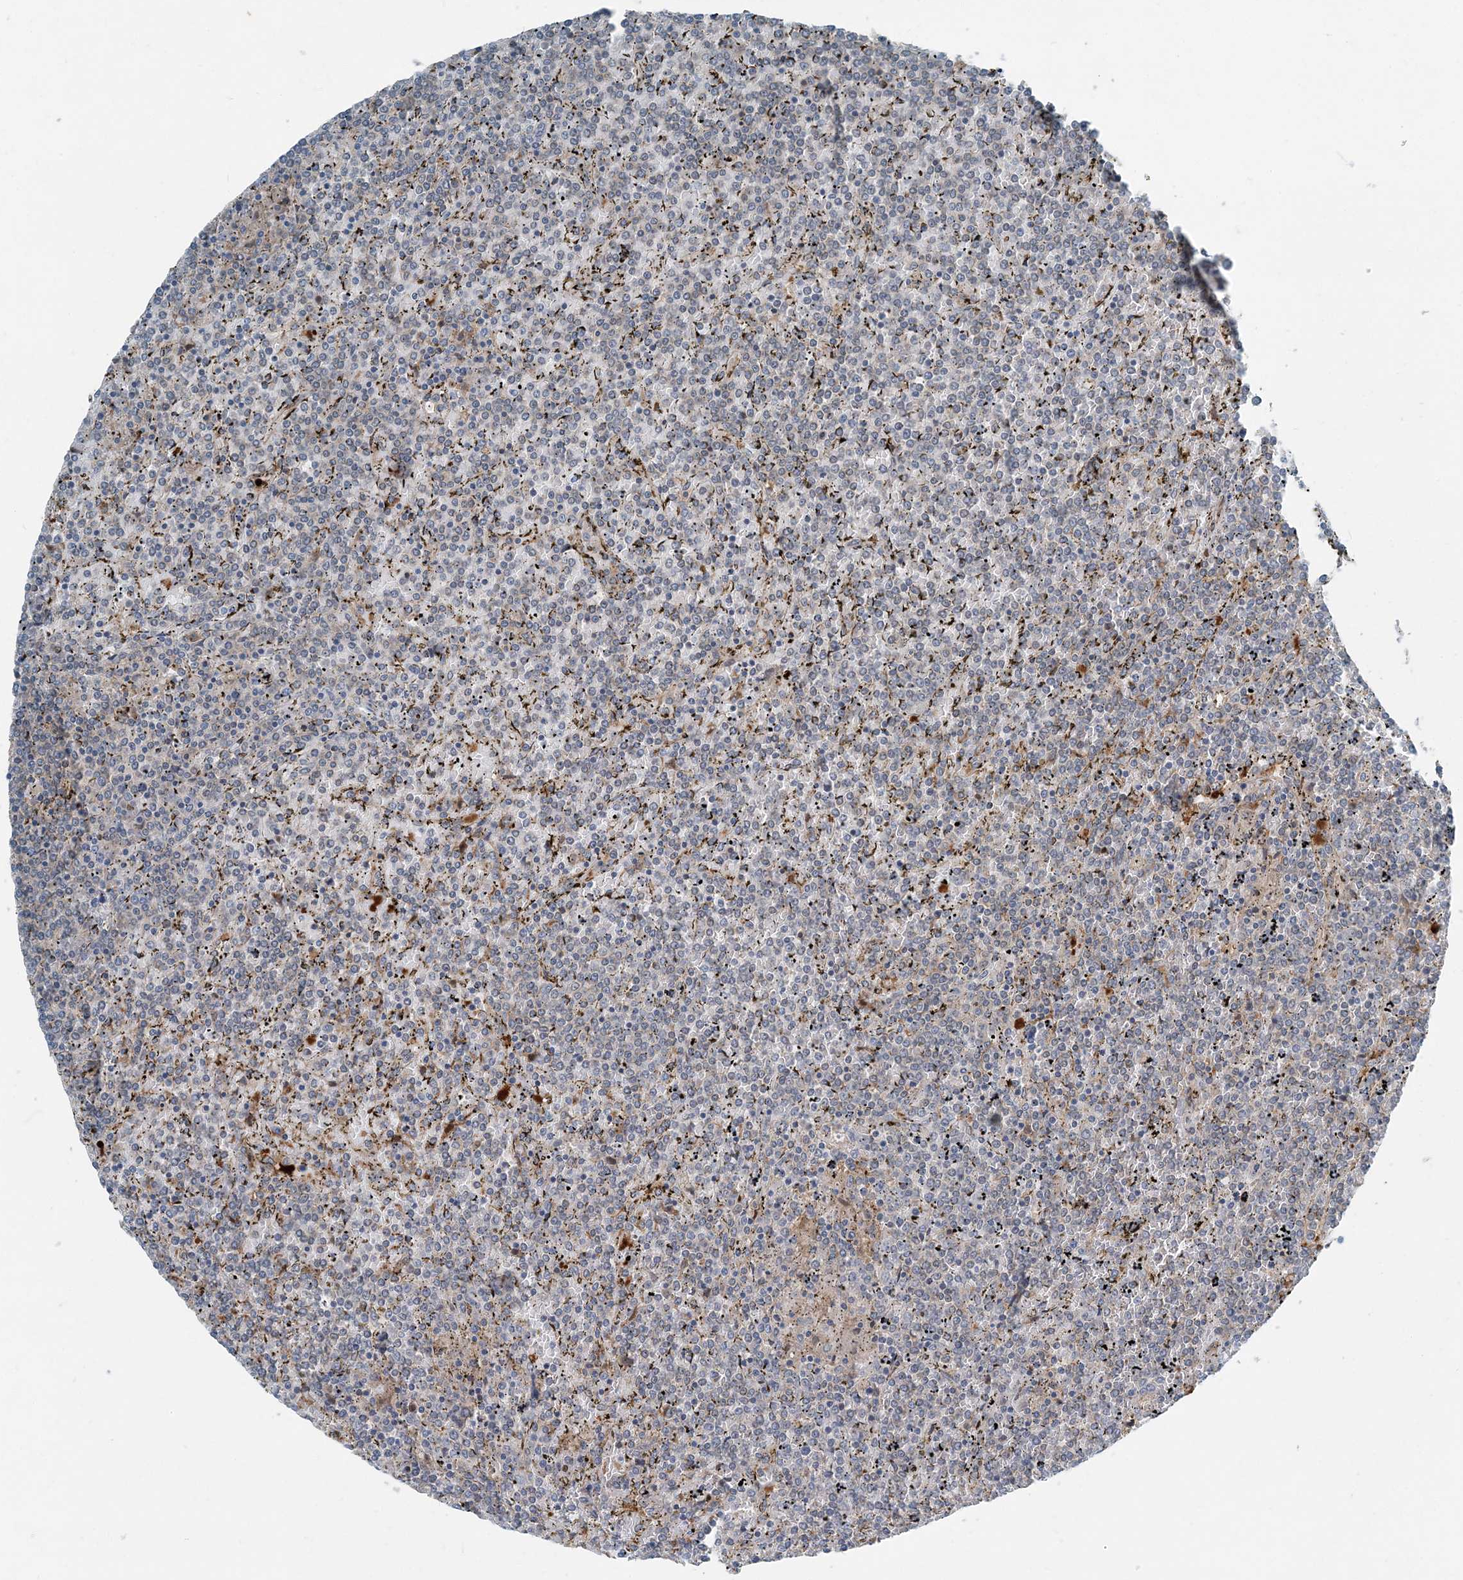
{"staining": {"intensity": "negative", "quantity": "none", "location": "none"}, "tissue": "lymphoma", "cell_type": "Tumor cells", "image_type": "cancer", "snomed": [{"axis": "morphology", "description": "Malignant lymphoma, non-Hodgkin's type, Low grade"}, {"axis": "topography", "description": "Spleen"}], "caption": "Immunohistochemistry (IHC) histopathology image of neoplastic tissue: low-grade malignant lymphoma, non-Hodgkin's type stained with DAB shows no significant protein expression in tumor cells.", "gene": "ARMH1", "patient": {"sex": "female", "age": 19}}